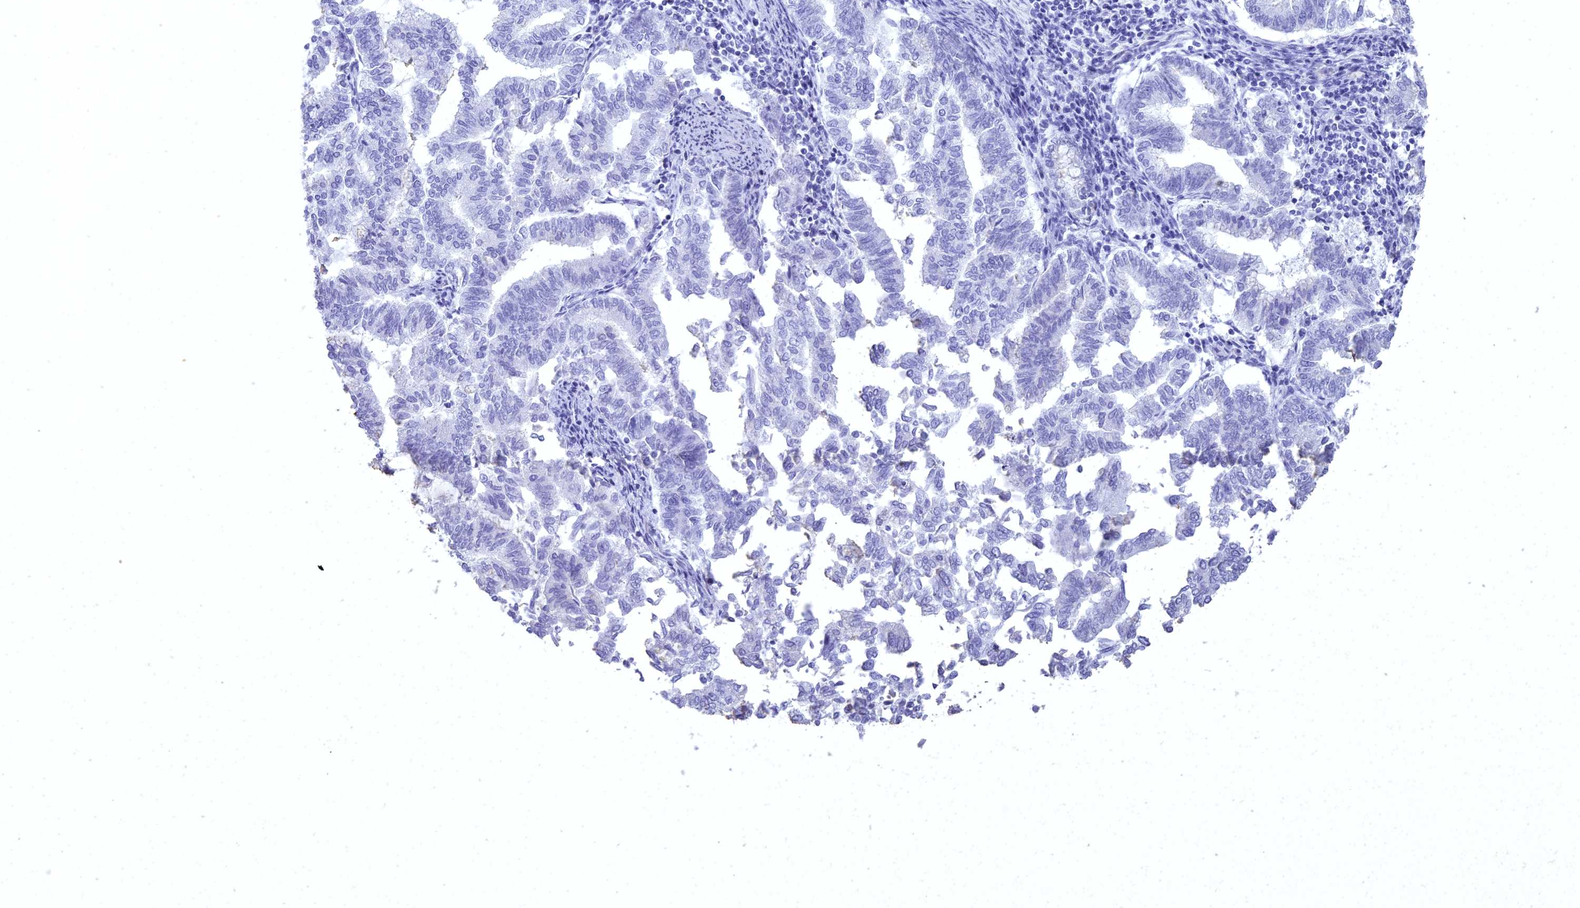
{"staining": {"intensity": "negative", "quantity": "none", "location": "none"}, "tissue": "endometrial cancer", "cell_type": "Tumor cells", "image_type": "cancer", "snomed": [{"axis": "morphology", "description": "Adenocarcinoma, NOS"}, {"axis": "topography", "description": "Endometrium"}], "caption": "A high-resolution micrograph shows immunohistochemistry (IHC) staining of endometrial cancer (adenocarcinoma), which reveals no significant expression in tumor cells.", "gene": "ING5", "patient": {"sex": "female", "age": 79}}